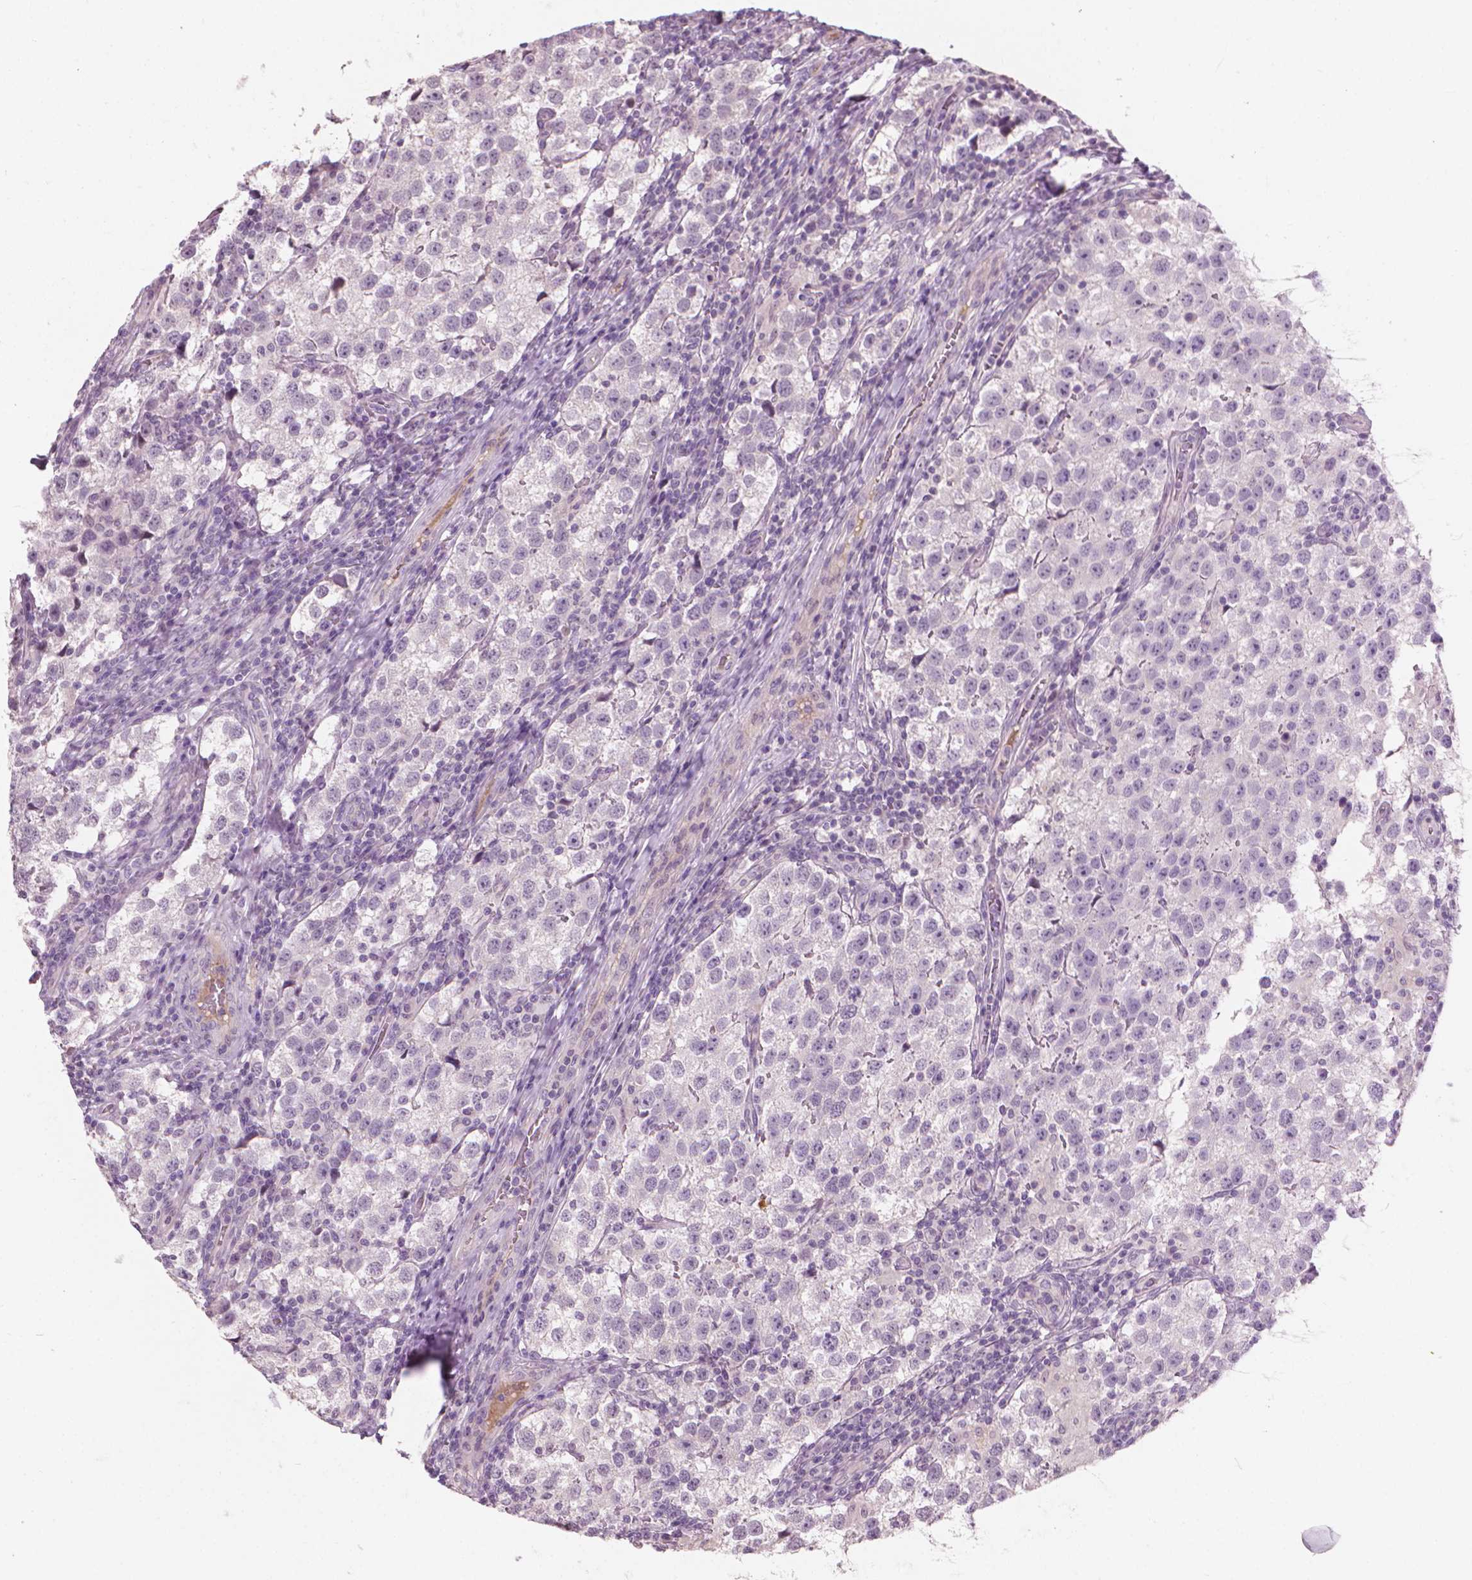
{"staining": {"intensity": "negative", "quantity": "none", "location": "none"}, "tissue": "testis cancer", "cell_type": "Tumor cells", "image_type": "cancer", "snomed": [{"axis": "morphology", "description": "Seminoma, NOS"}, {"axis": "topography", "description": "Testis"}], "caption": "Human seminoma (testis) stained for a protein using immunohistochemistry exhibits no expression in tumor cells.", "gene": "SAXO2", "patient": {"sex": "male", "age": 37}}